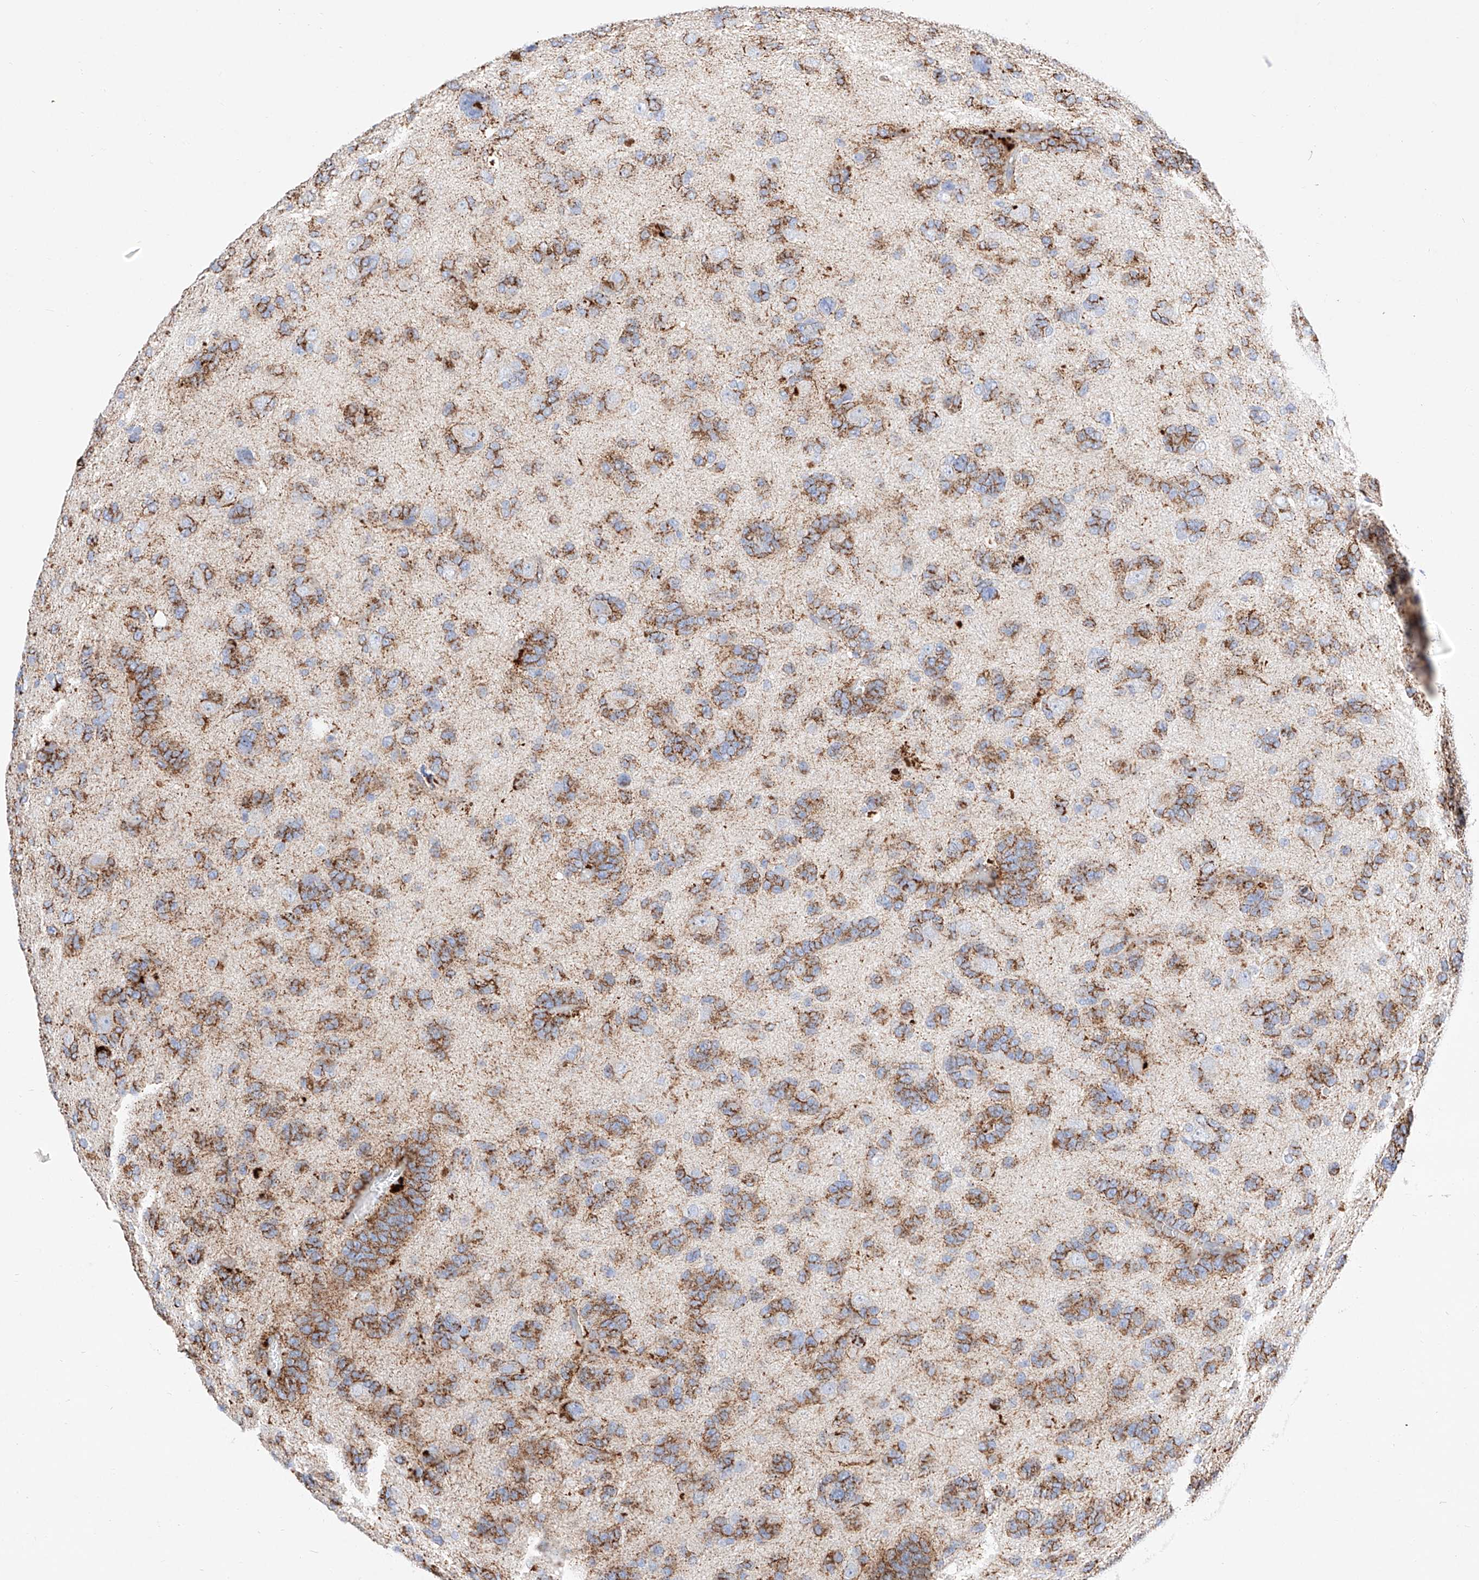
{"staining": {"intensity": "moderate", "quantity": ">75%", "location": "cytoplasmic/membranous"}, "tissue": "glioma", "cell_type": "Tumor cells", "image_type": "cancer", "snomed": [{"axis": "morphology", "description": "Glioma, malignant, High grade"}, {"axis": "topography", "description": "Brain"}], "caption": "A high-resolution photomicrograph shows IHC staining of high-grade glioma (malignant), which shows moderate cytoplasmic/membranous staining in about >75% of tumor cells.", "gene": "C6orf62", "patient": {"sex": "female", "age": 59}}